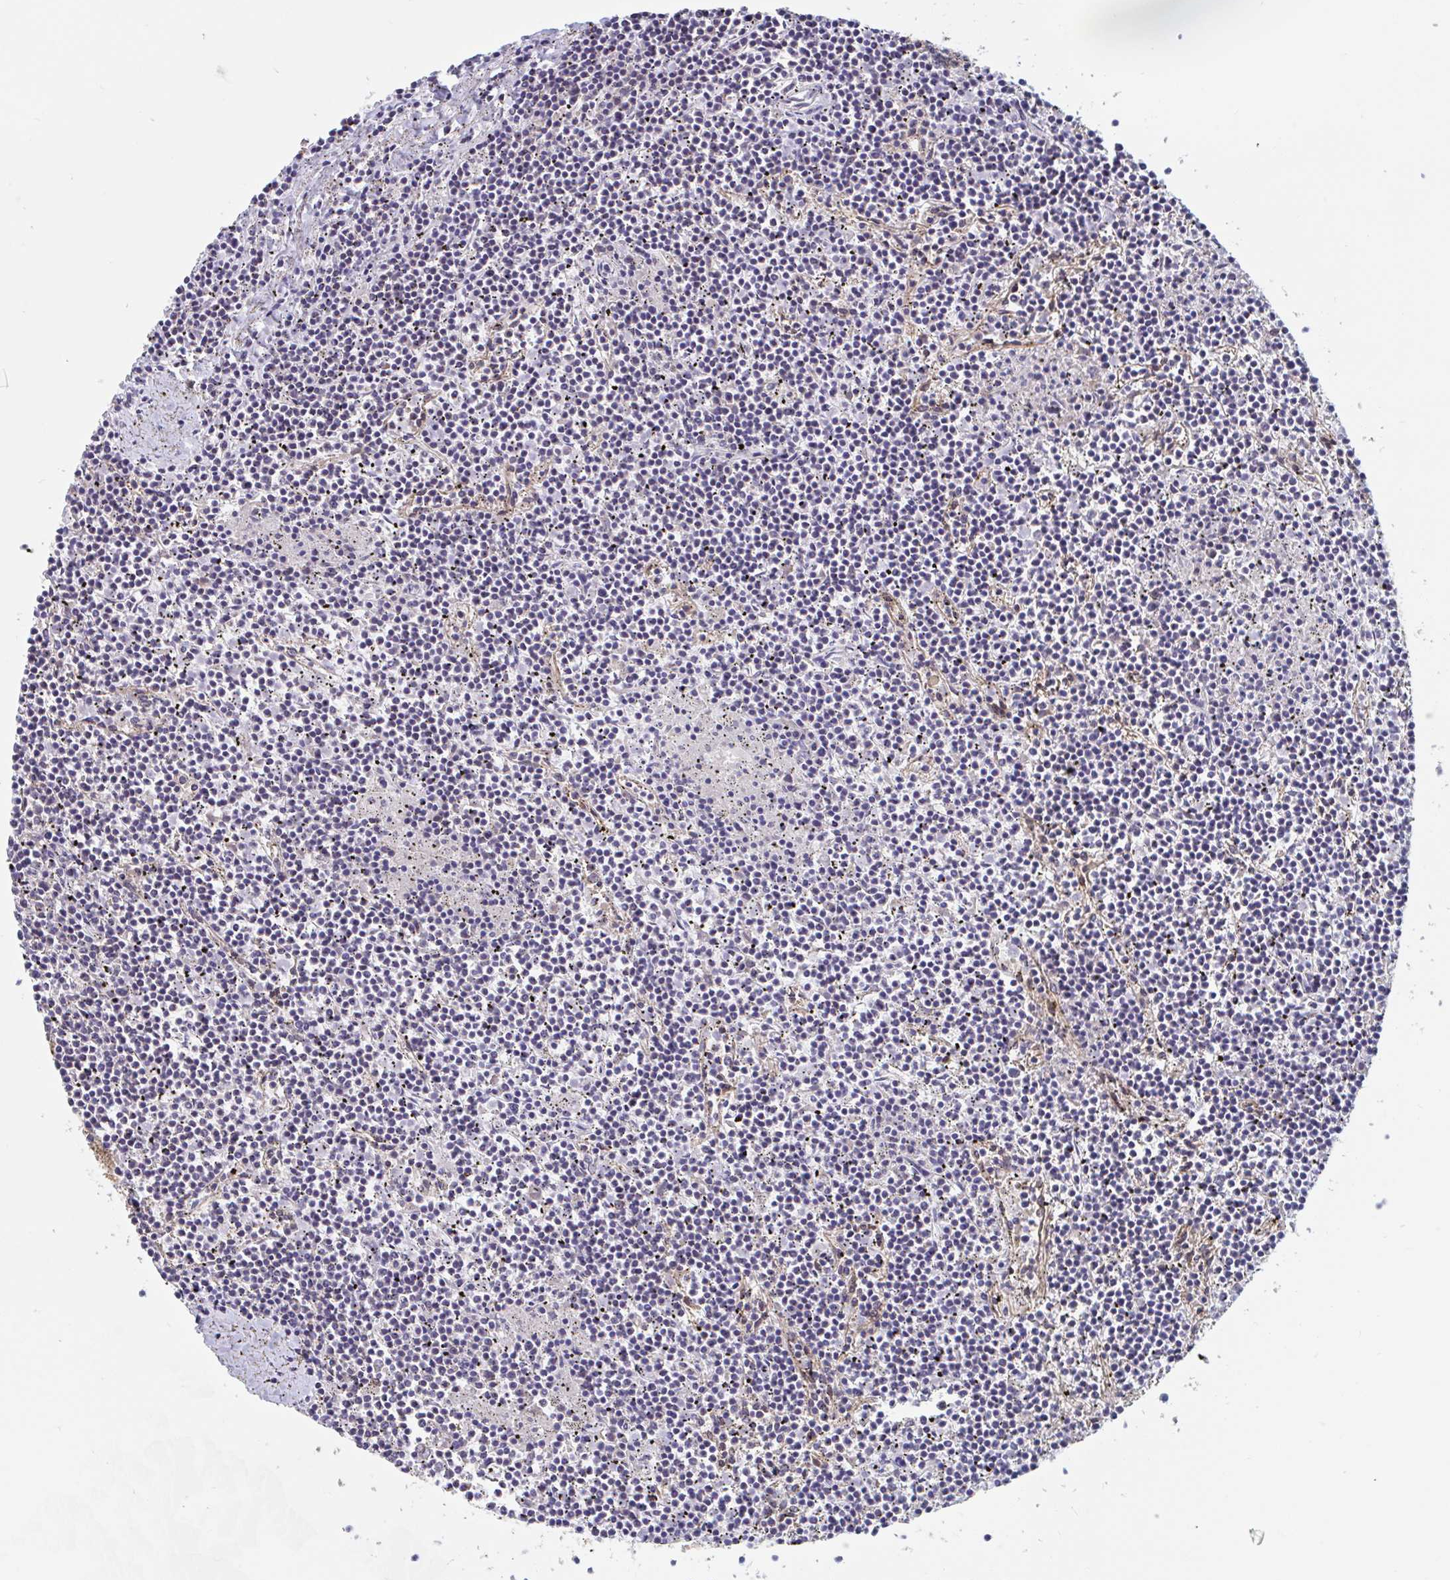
{"staining": {"intensity": "negative", "quantity": "none", "location": "none"}, "tissue": "lymphoma", "cell_type": "Tumor cells", "image_type": "cancer", "snomed": [{"axis": "morphology", "description": "Malignant lymphoma, non-Hodgkin's type, Low grade"}, {"axis": "topography", "description": "Spleen"}], "caption": "A histopathology image of low-grade malignant lymphoma, non-Hodgkin's type stained for a protein displays no brown staining in tumor cells.", "gene": "SNX8", "patient": {"sex": "female", "age": 19}}